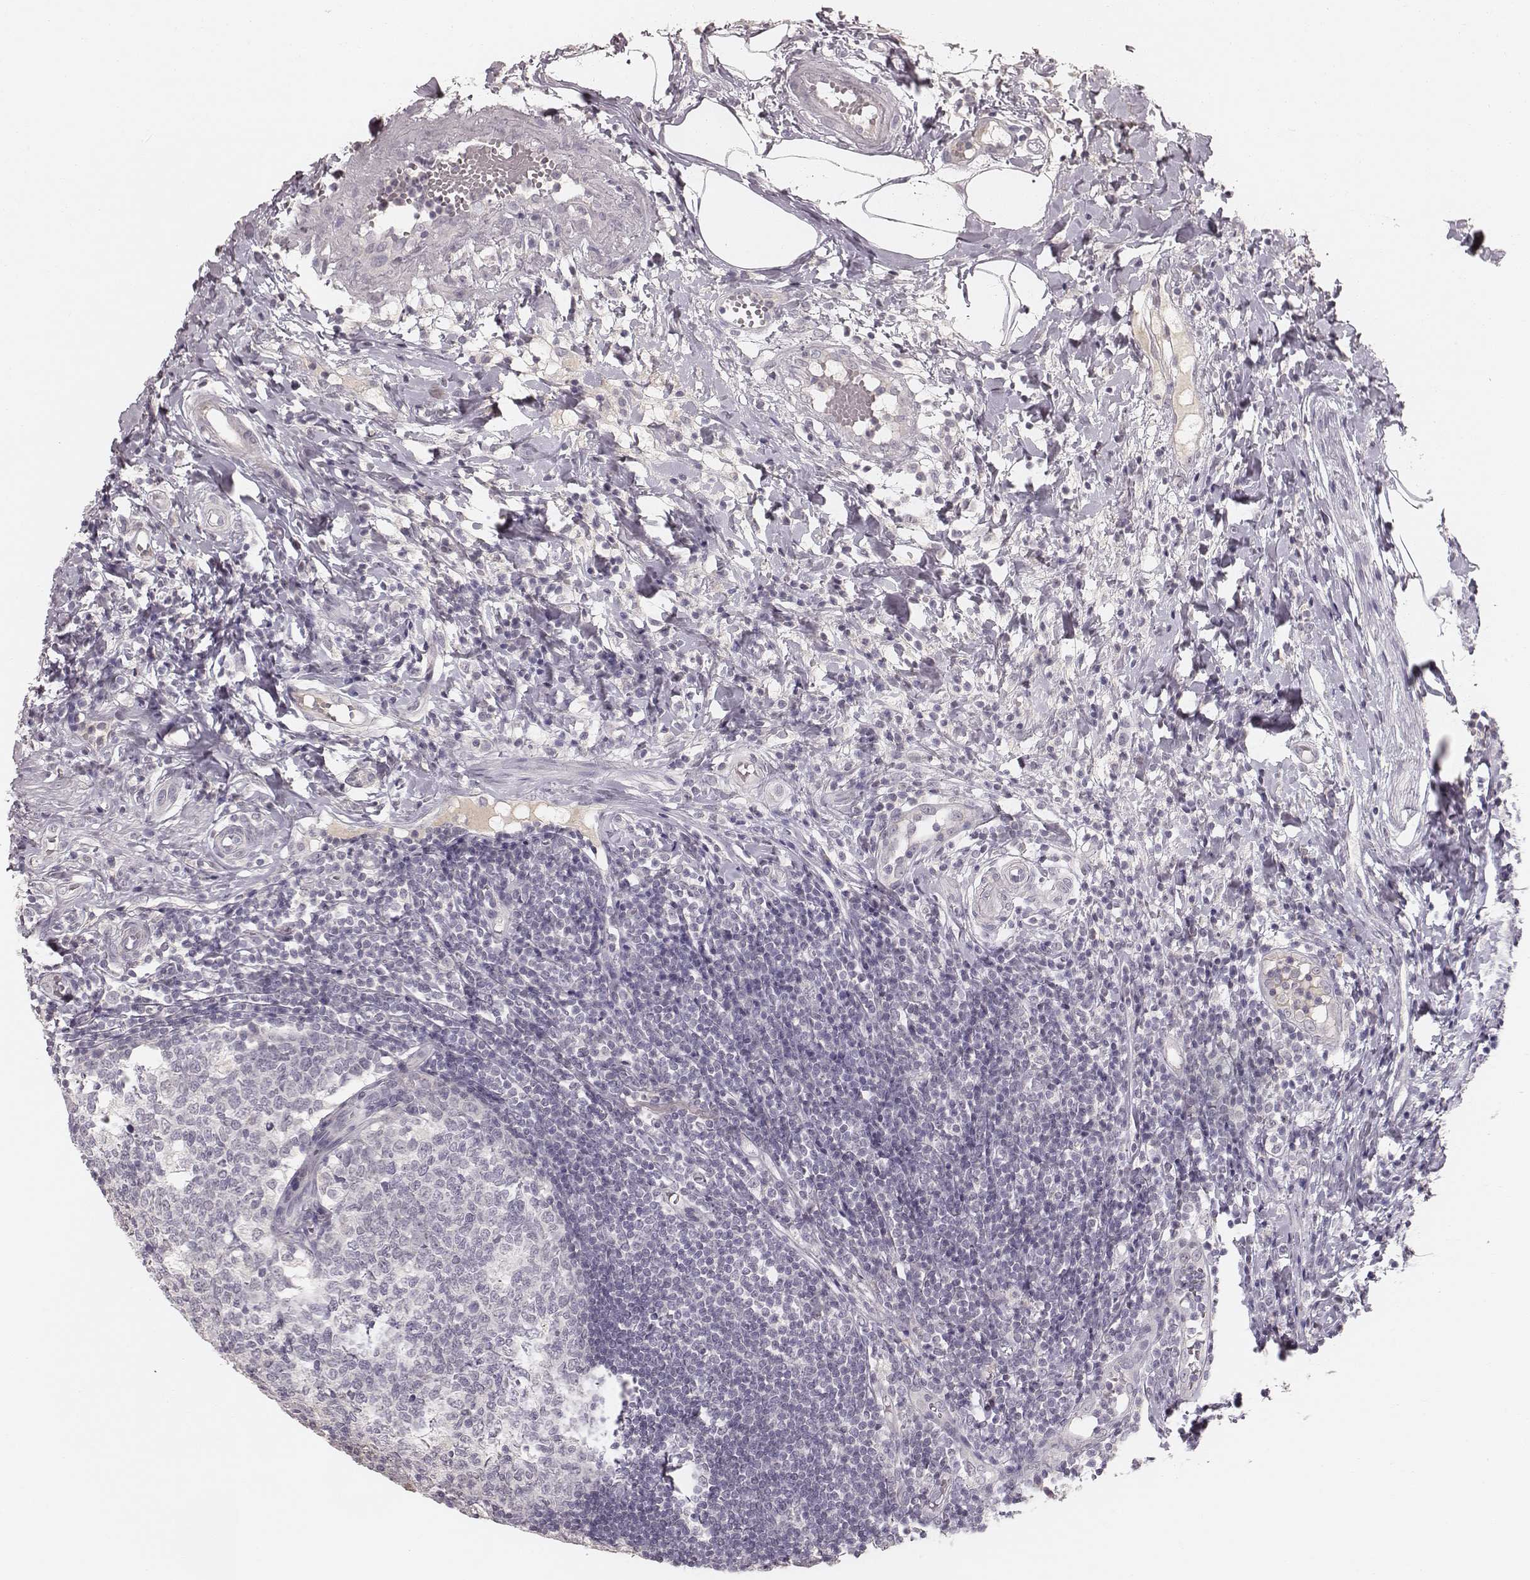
{"staining": {"intensity": "negative", "quantity": "none", "location": "none"}, "tissue": "appendix", "cell_type": "Glandular cells", "image_type": "normal", "snomed": [{"axis": "morphology", "description": "Normal tissue, NOS"}, {"axis": "morphology", "description": "Inflammation, NOS"}, {"axis": "topography", "description": "Appendix"}], "caption": "DAB (3,3'-diaminobenzidine) immunohistochemical staining of normal human appendix shows no significant expression in glandular cells. (DAB (3,3'-diaminobenzidine) immunohistochemistry with hematoxylin counter stain).", "gene": "LY6K", "patient": {"sex": "male", "age": 16}}